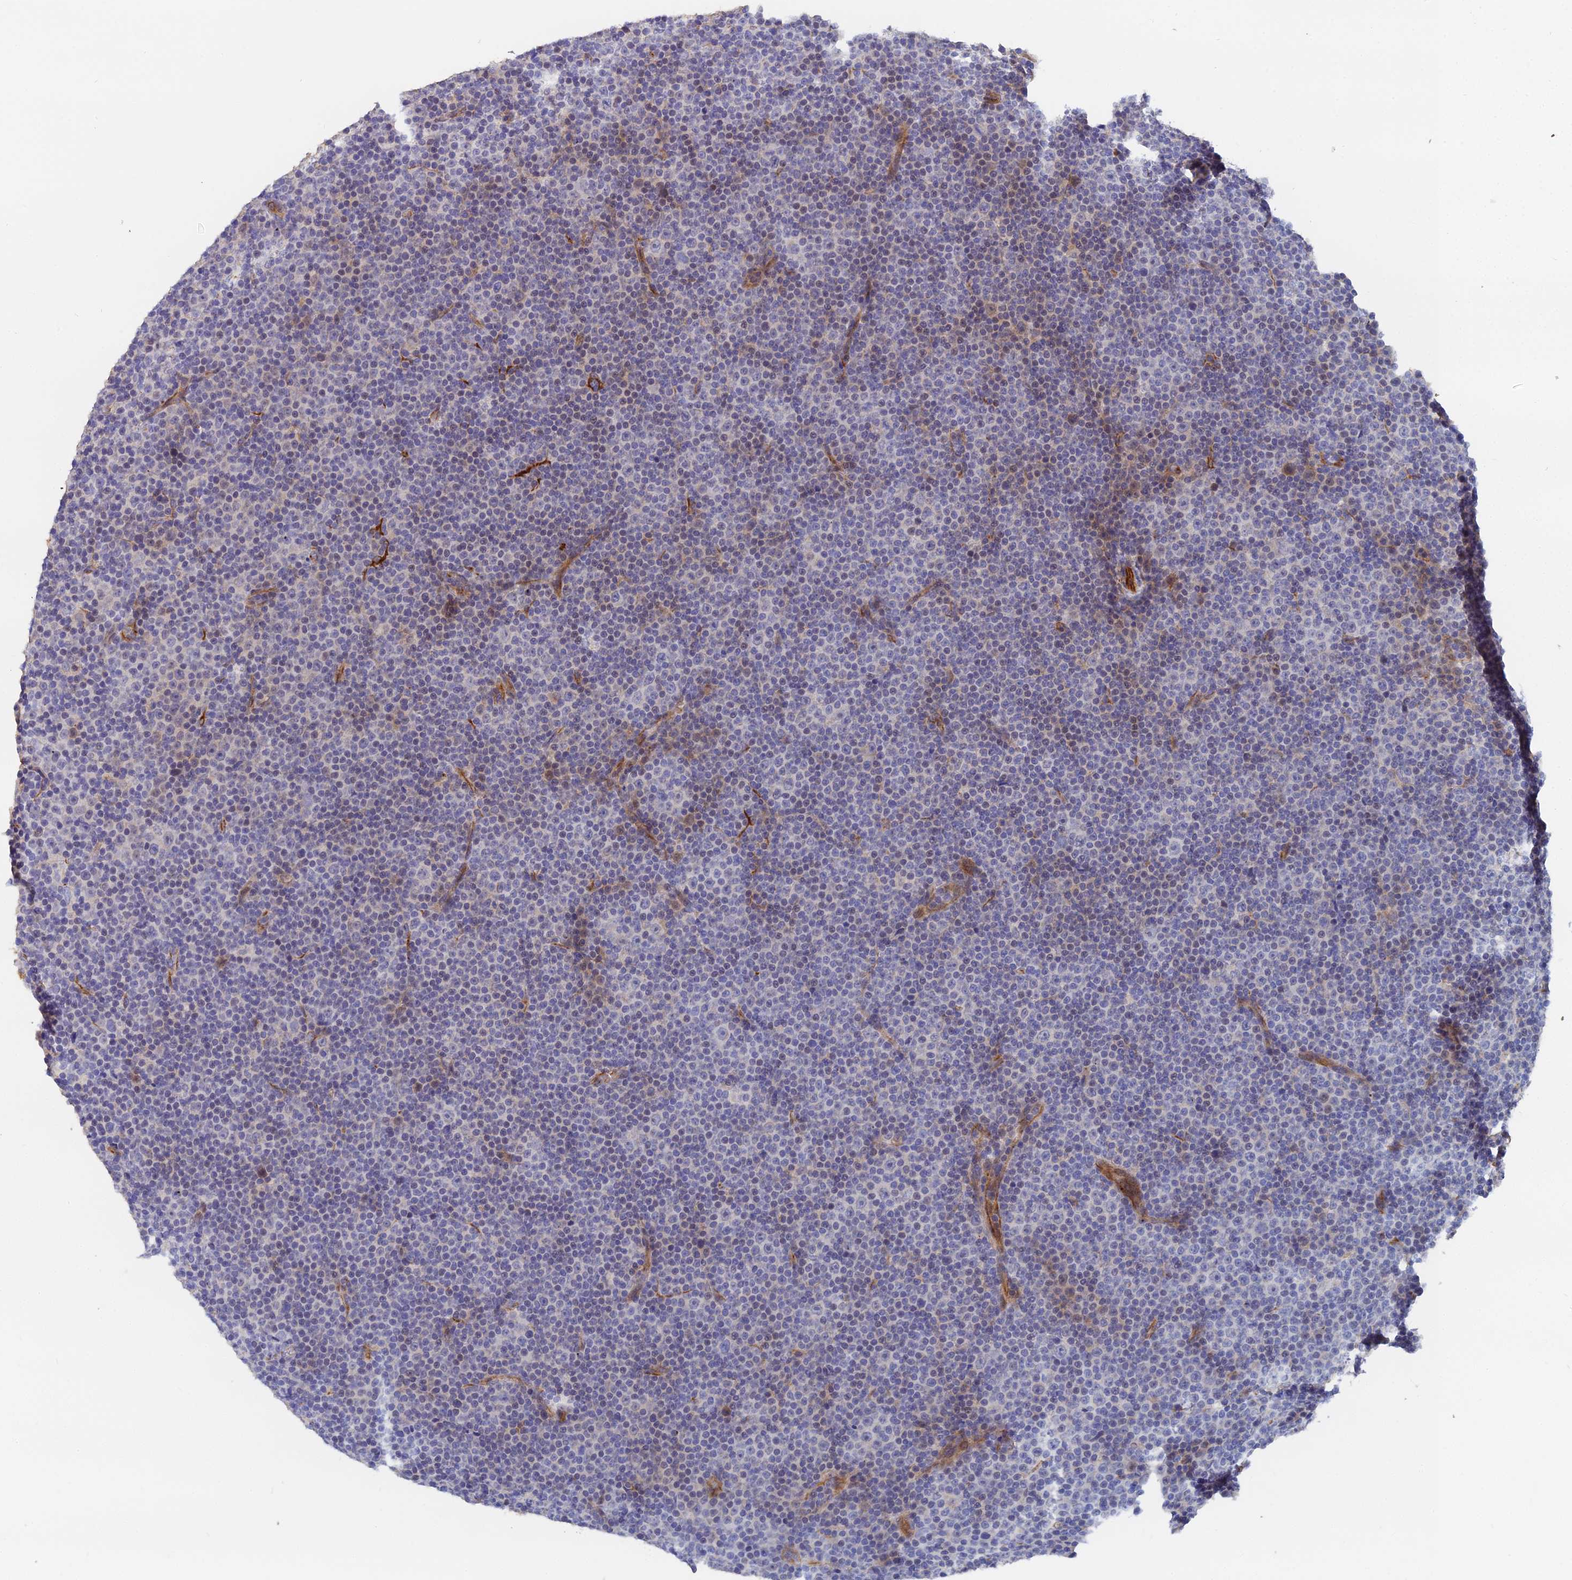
{"staining": {"intensity": "weak", "quantity": "<25%", "location": "nuclear"}, "tissue": "lymphoma", "cell_type": "Tumor cells", "image_type": "cancer", "snomed": [{"axis": "morphology", "description": "Malignant lymphoma, non-Hodgkin's type, Low grade"}, {"axis": "topography", "description": "Lymph node"}], "caption": "Immunohistochemical staining of human lymphoma demonstrates no significant positivity in tumor cells.", "gene": "ENSG00000268674", "patient": {"sex": "female", "age": 67}}